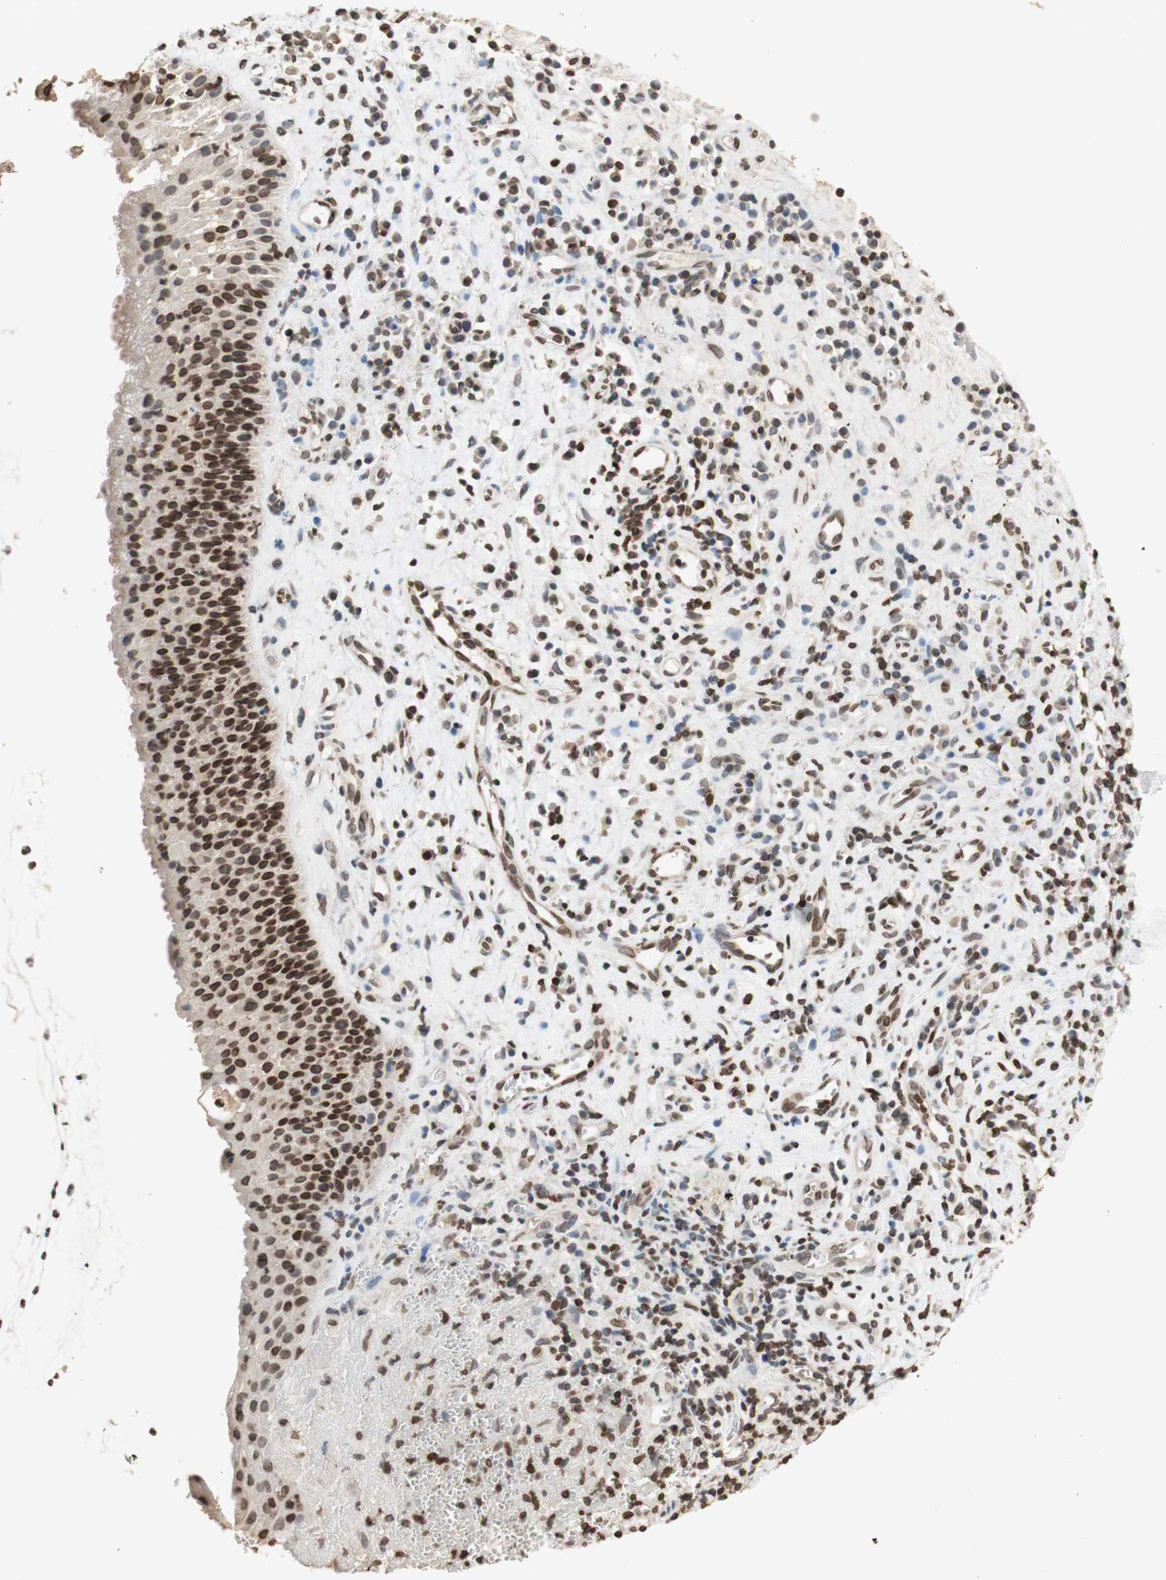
{"staining": {"intensity": "moderate", "quantity": ">75%", "location": "cytoplasmic/membranous,nuclear"}, "tissue": "nasopharynx", "cell_type": "Respiratory epithelial cells", "image_type": "normal", "snomed": [{"axis": "morphology", "description": "Normal tissue, NOS"}, {"axis": "topography", "description": "Nasopharynx"}], "caption": "Nasopharynx was stained to show a protein in brown. There is medium levels of moderate cytoplasmic/membranous,nuclear positivity in approximately >75% of respiratory epithelial cells.", "gene": "TMPO", "patient": {"sex": "female", "age": 51}}